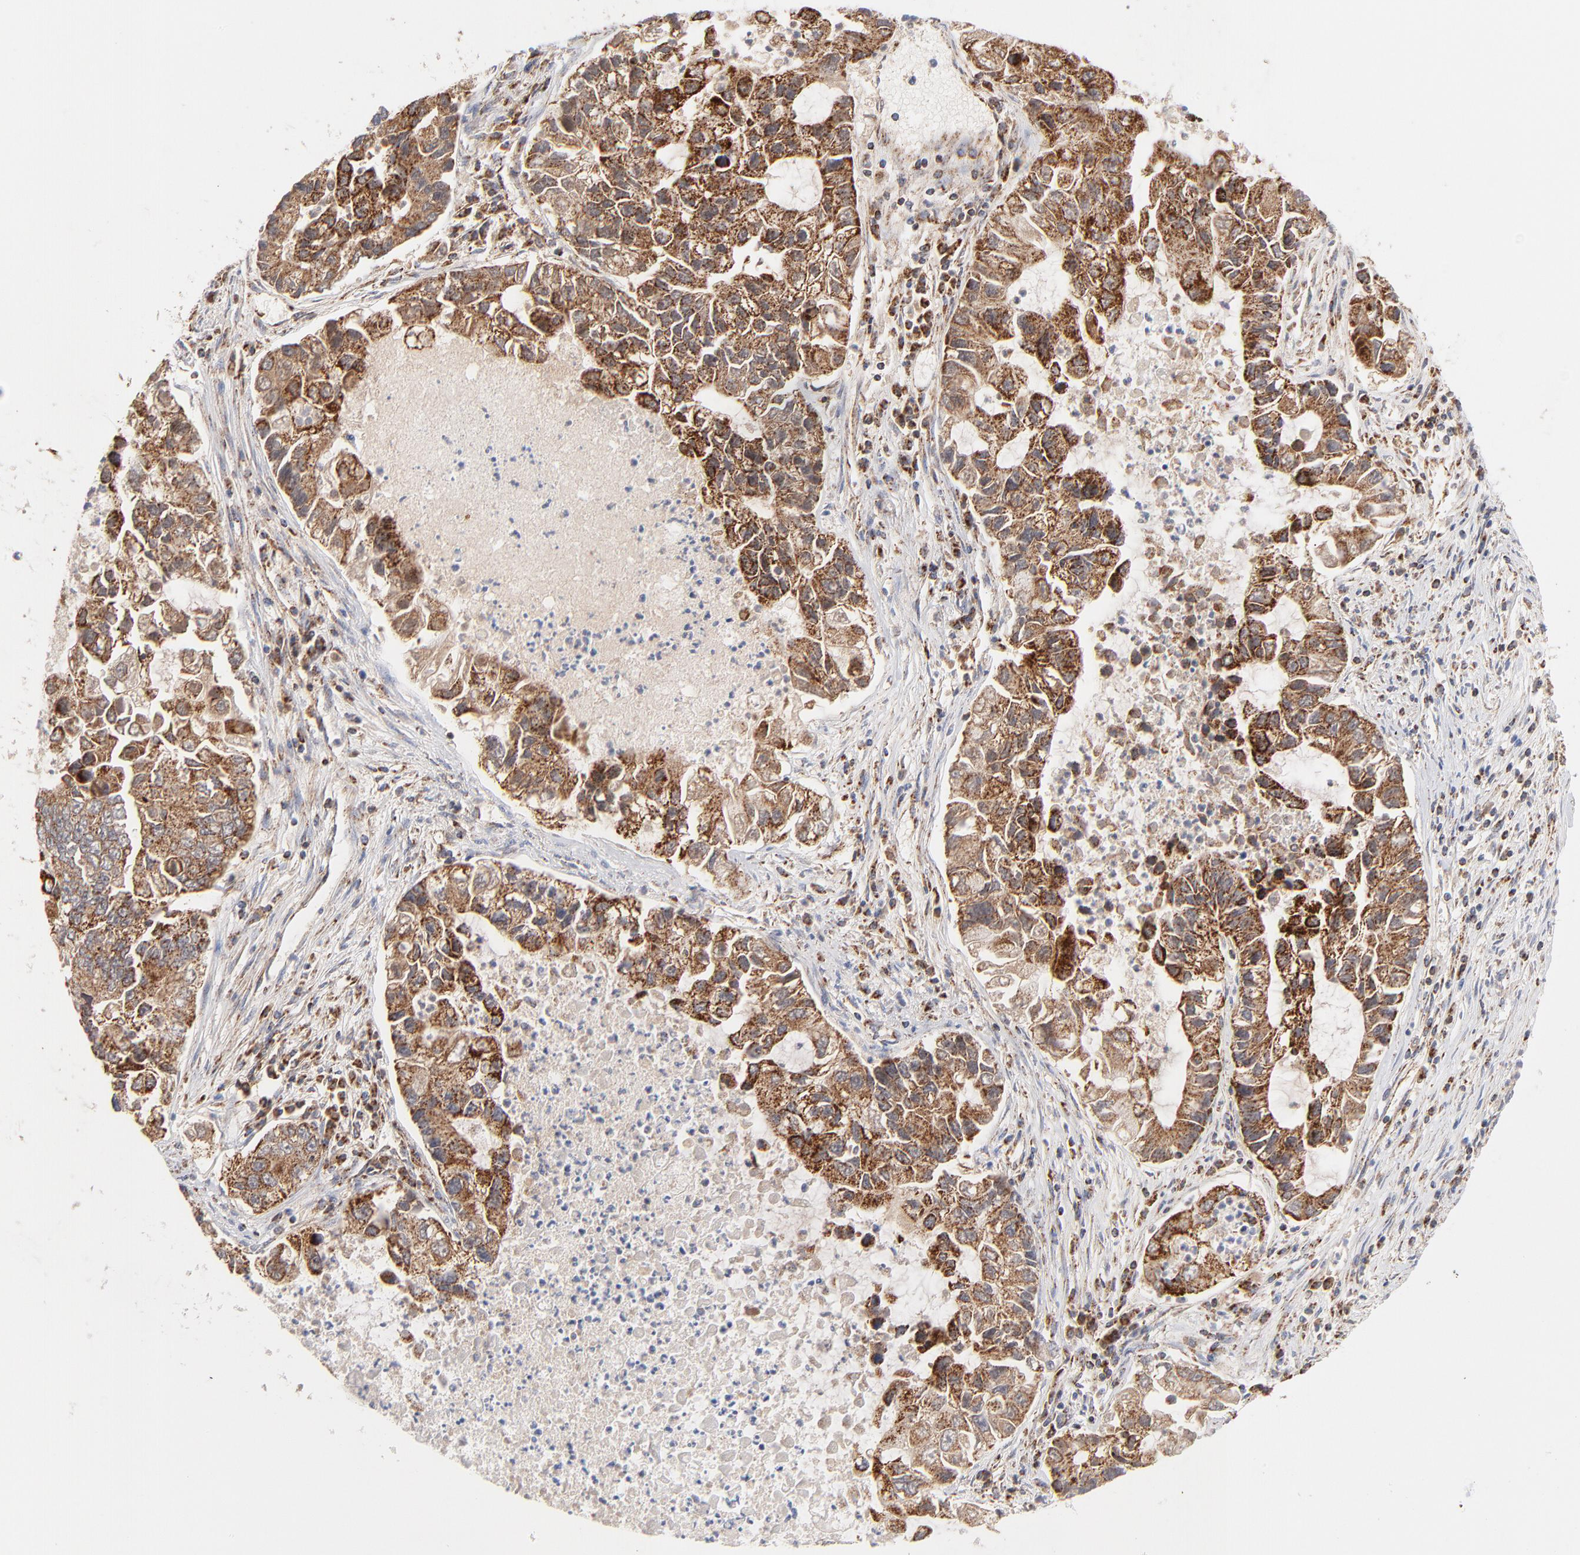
{"staining": {"intensity": "moderate", "quantity": ">75%", "location": "cytoplasmic/membranous"}, "tissue": "lung cancer", "cell_type": "Tumor cells", "image_type": "cancer", "snomed": [{"axis": "morphology", "description": "Adenocarcinoma, NOS"}, {"axis": "topography", "description": "Lung"}], "caption": "About >75% of tumor cells in human lung adenocarcinoma display moderate cytoplasmic/membranous protein staining as visualized by brown immunohistochemical staining.", "gene": "DLAT", "patient": {"sex": "female", "age": 51}}